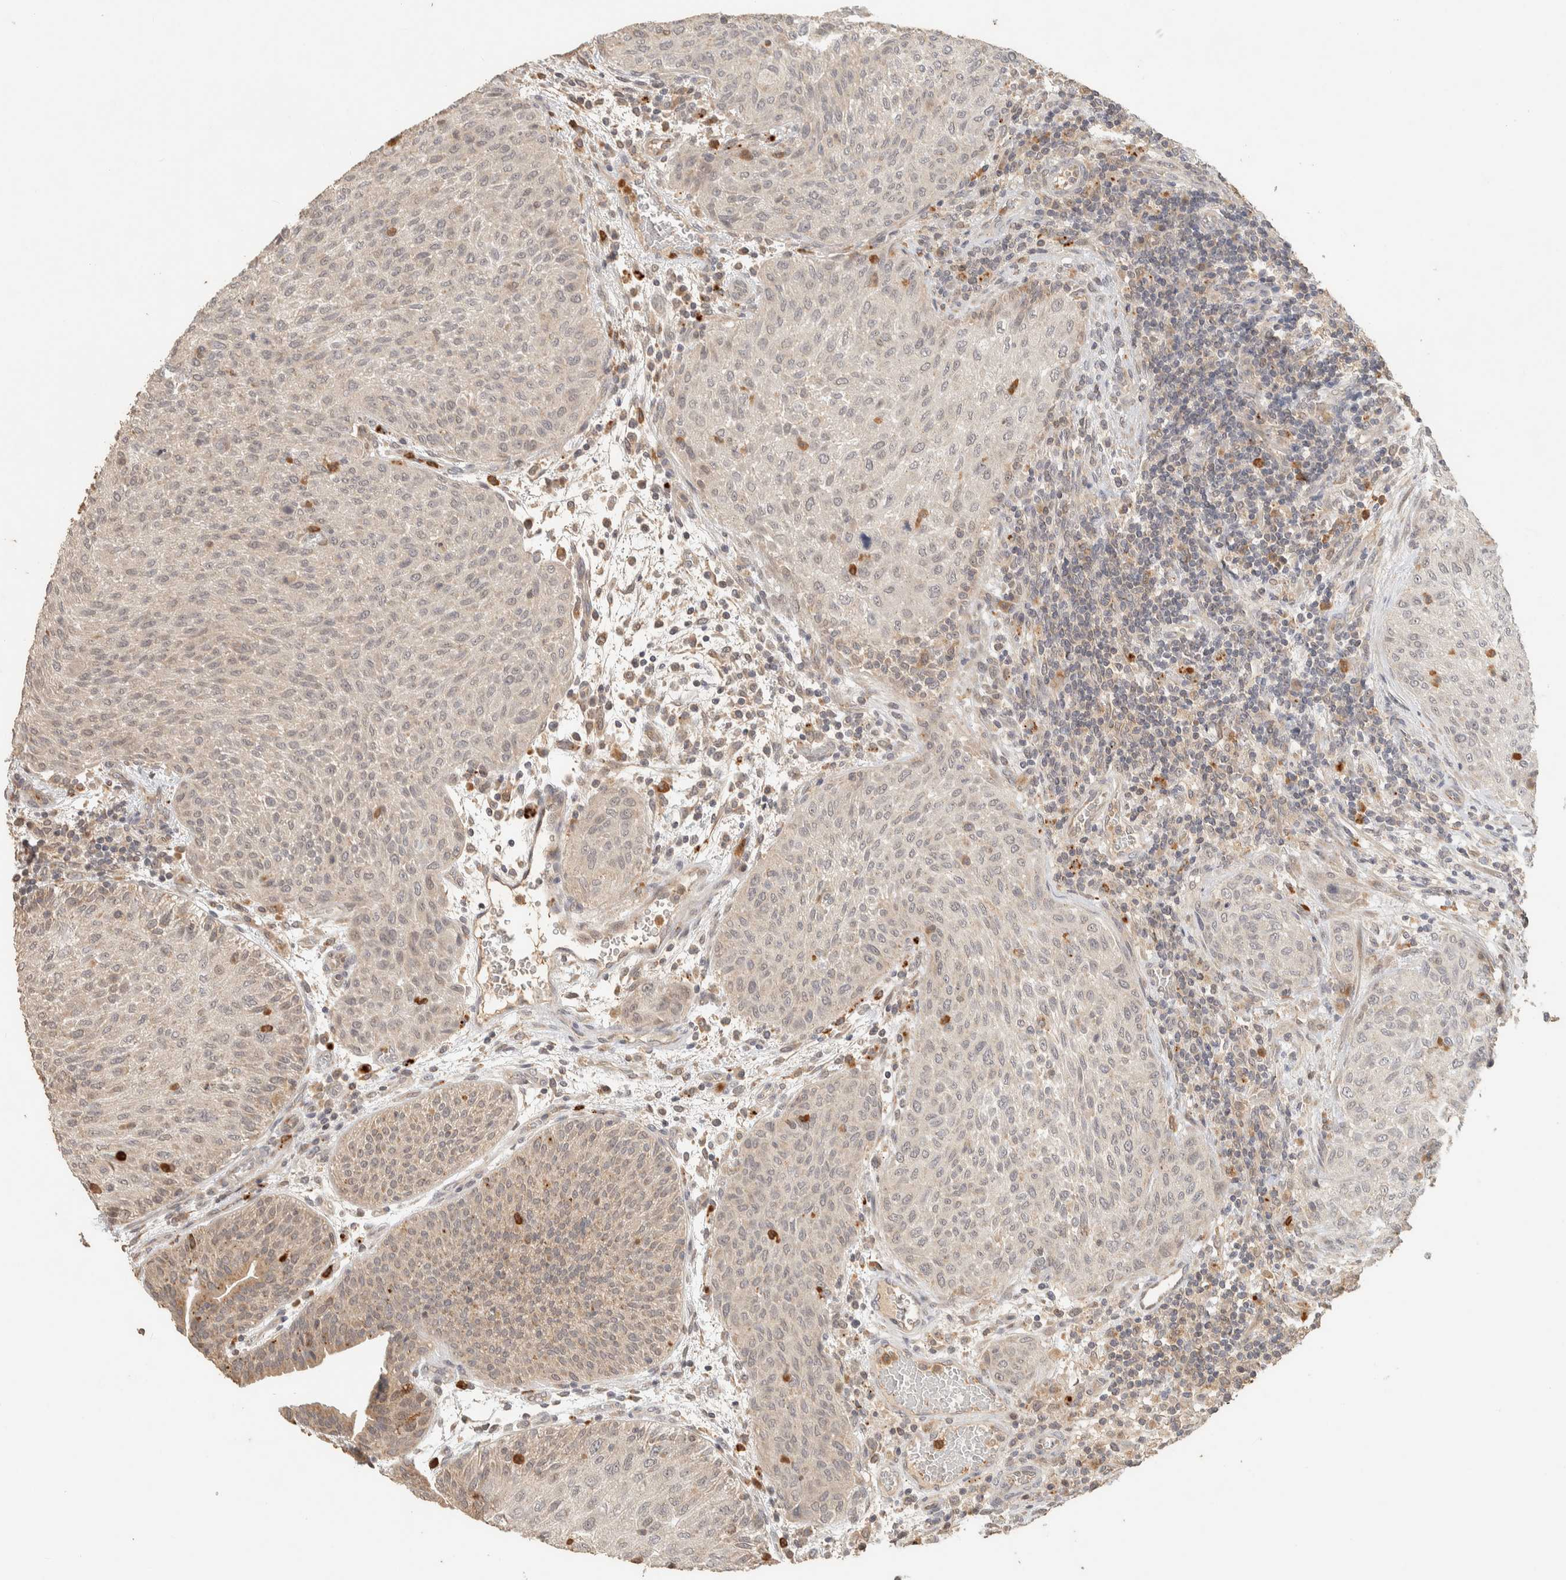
{"staining": {"intensity": "negative", "quantity": "none", "location": "none"}, "tissue": "urothelial cancer", "cell_type": "Tumor cells", "image_type": "cancer", "snomed": [{"axis": "morphology", "description": "Urothelial carcinoma, Low grade"}, {"axis": "morphology", "description": "Urothelial carcinoma, High grade"}, {"axis": "topography", "description": "Urinary bladder"}], "caption": "Immunohistochemistry (IHC) image of human urothelial cancer stained for a protein (brown), which exhibits no expression in tumor cells.", "gene": "ITPA", "patient": {"sex": "male", "age": 35}}